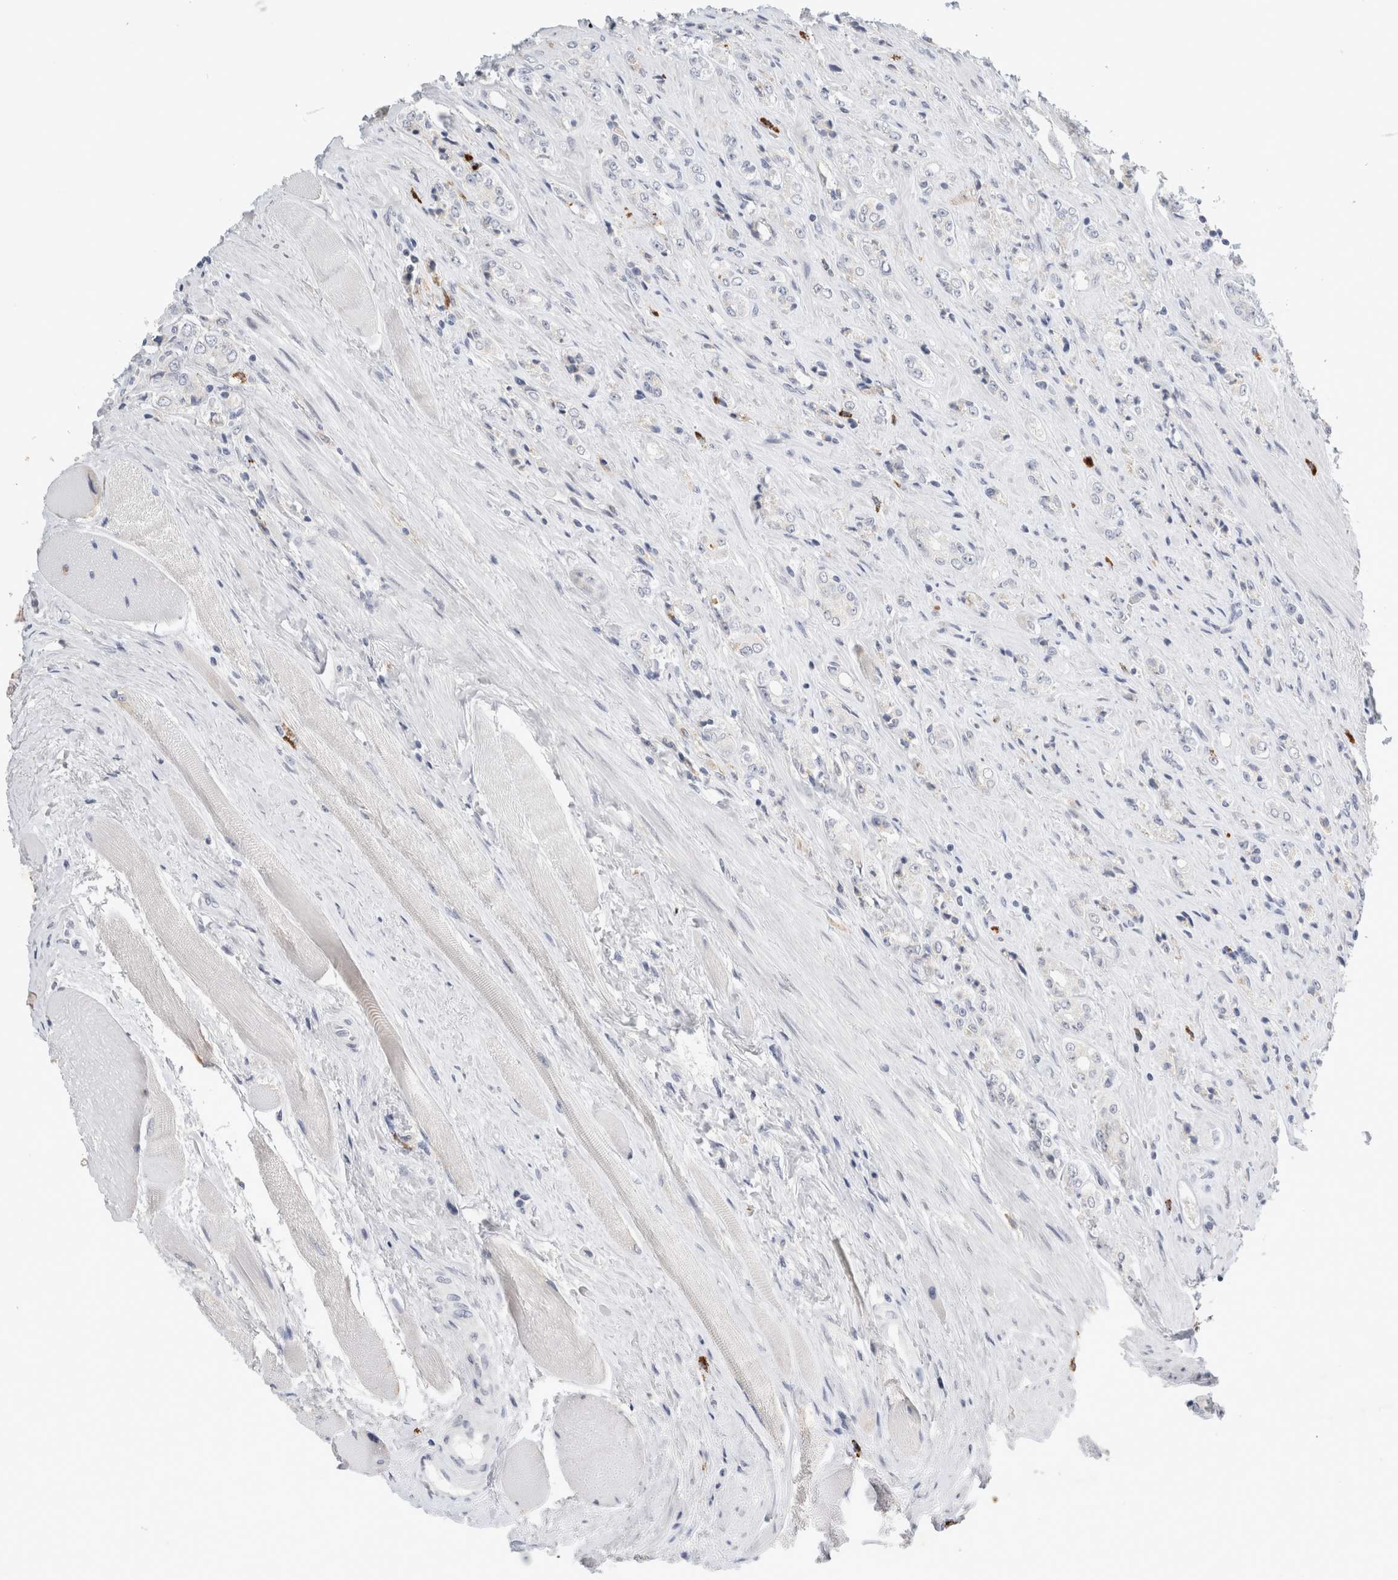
{"staining": {"intensity": "negative", "quantity": "none", "location": "none"}, "tissue": "prostate cancer", "cell_type": "Tumor cells", "image_type": "cancer", "snomed": [{"axis": "morphology", "description": "Adenocarcinoma, High grade"}, {"axis": "topography", "description": "Prostate"}], "caption": "High power microscopy histopathology image of an IHC image of prostate adenocarcinoma (high-grade), revealing no significant expression in tumor cells.", "gene": "SLC22A12", "patient": {"sex": "male", "age": 61}}